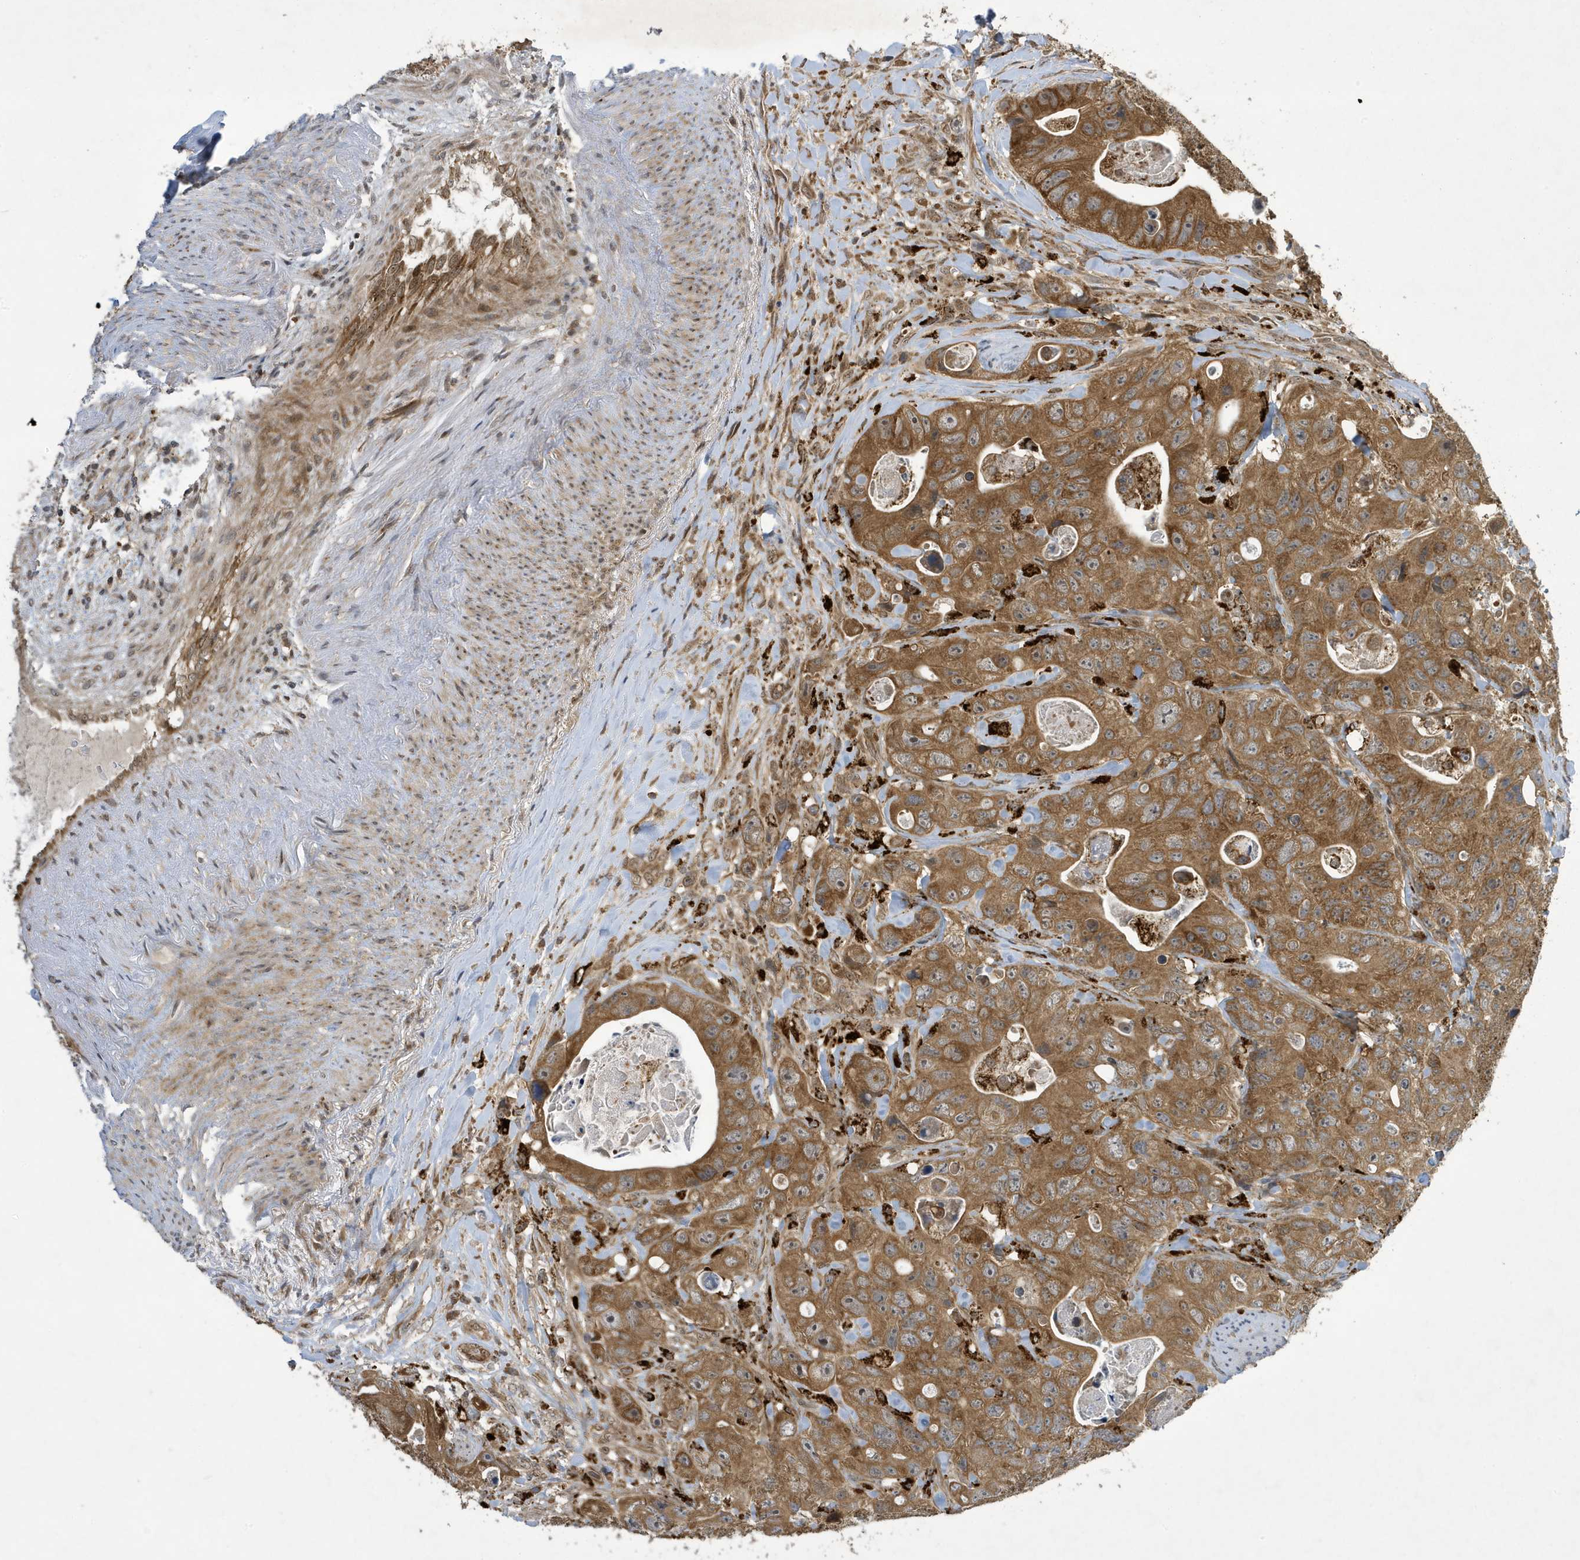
{"staining": {"intensity": "moderate", "quantity": ">75%", "location": "cytoplasmic/membranous"}, "tissue": "colorectal cancer", "cell_type": "Tumor cells", "image_type": "cancer", "snomed": [{"axis": "morphology", "description": "Adenocarcinoma, NOS"}, {"axis": "topography", "description": "Colon"}], "caption": "A brown stain shows moderate cytoplasmic/membranous positivity of a protein in human adenocarcinoma (colorectal) tumor cells.", "gene": "NCOA7", "patient": {"sex": "female", "age": 46}}